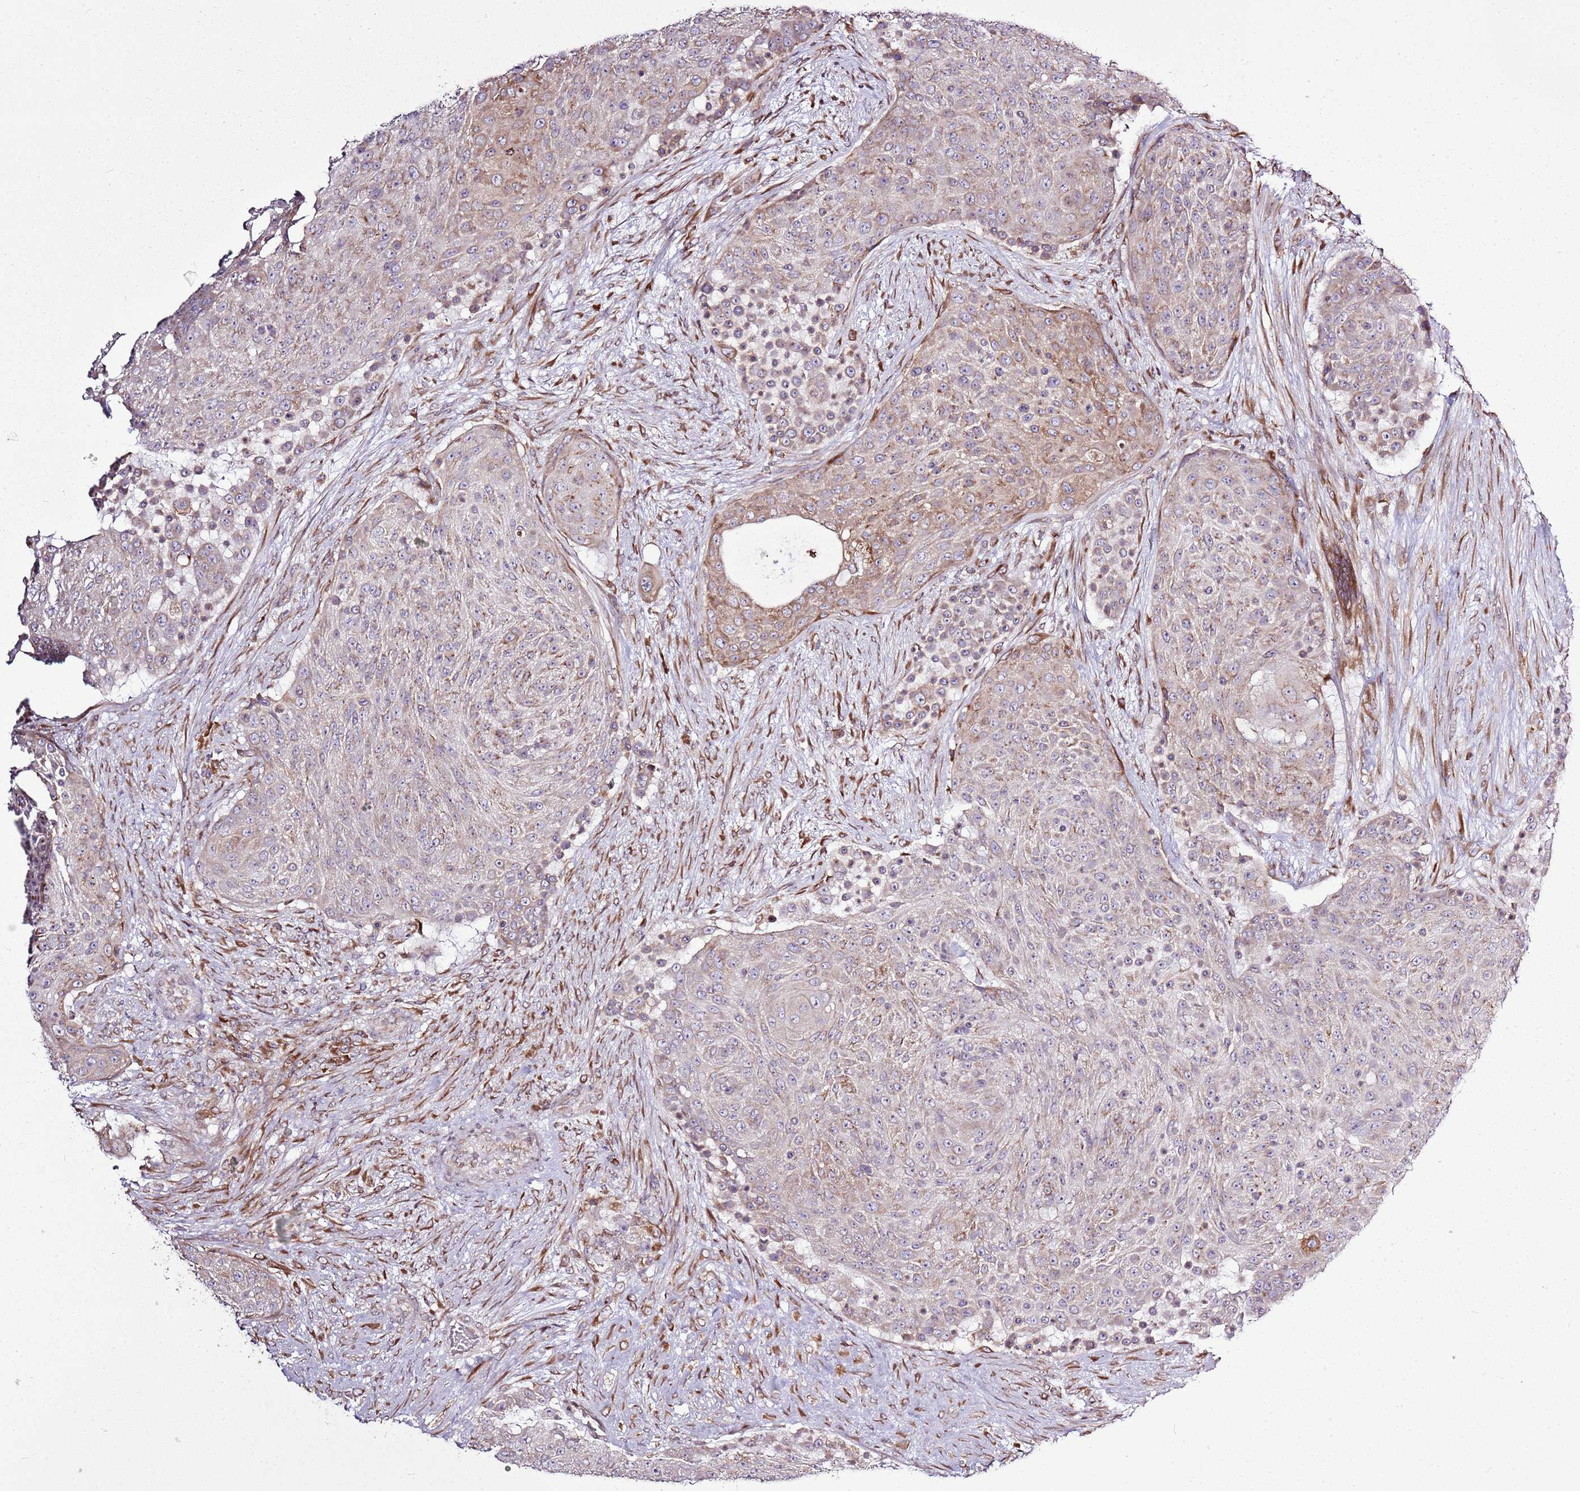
{"staining": {"intensity": "moderate", "quantity": "<25%", "location": "cytoplasmic/membranous"}, "tissue": "urothelial cancer", "cell_type": "Tumor cells", "image_type": "cancer", "snomed": [{"axis": "morphology", "description": "Urothelial carcinoma, High grade"}, {"axis": "topography", "description": "Urinary bladder"}], "caption": "Protein expression analysis of urothelial carcinoma (high-grade) demonstrates moderate cytoplasmic/membranous positivity in about <25% of tumor cells.", "gene": "TMED10", "patient": {"sex": "female", "age": 63}}